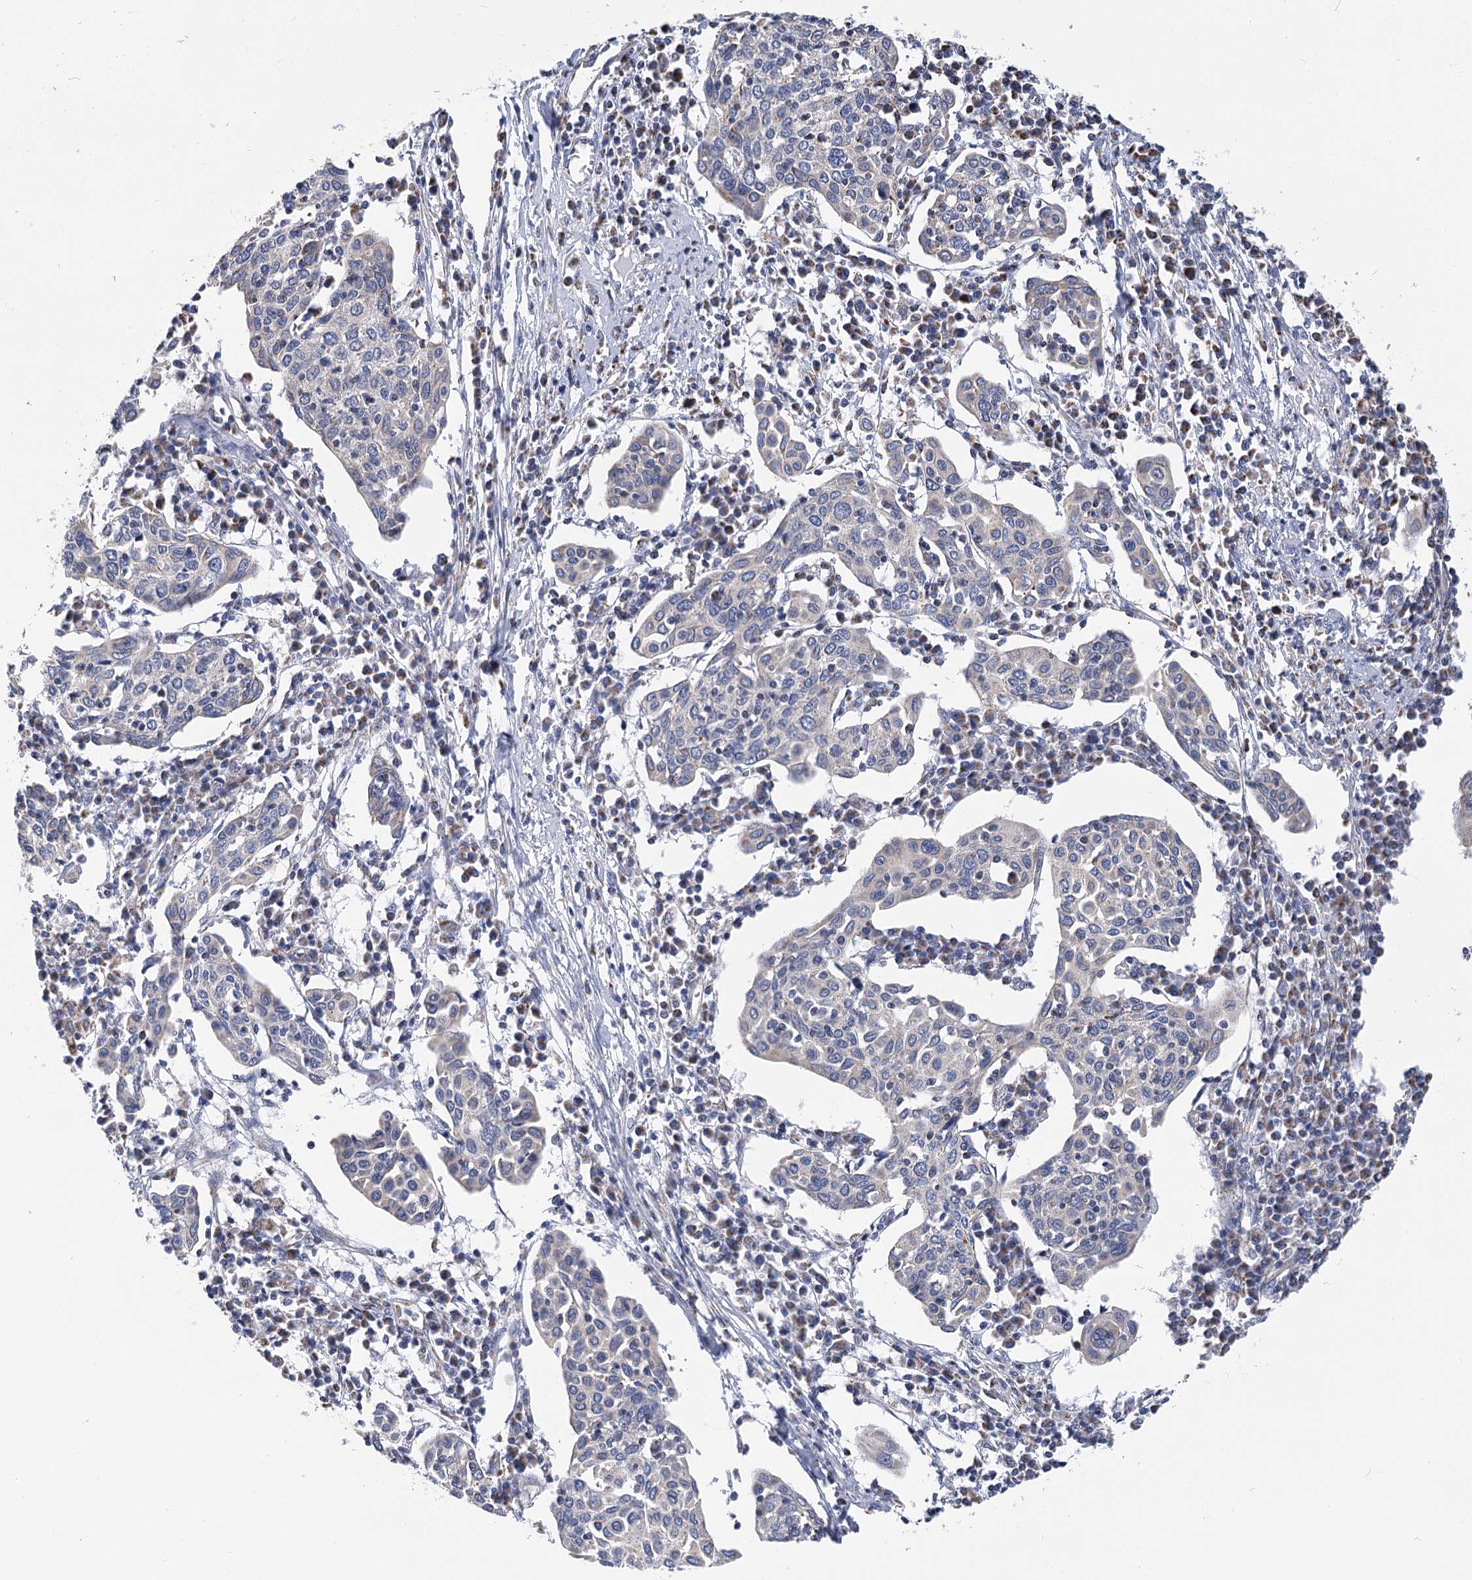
{"staining": {"intensity": "negative", "quantity": "none", "location": "none"}, "tissue": "cervical cancer", "cell_type": "Tumor cells", "image_type": "cancer", "snomed": [{"axis": "morphology", "description": "Squamous cell carcinoma, NOS"}, {"axis": "topography", "description": "Cervix"}], "caption": "Tumor cells show no significant positivity in cervical cancer (squamous cell carcinoma).", "gene": "CCDC73", "patient": {"sex": "female", "age": 40}}